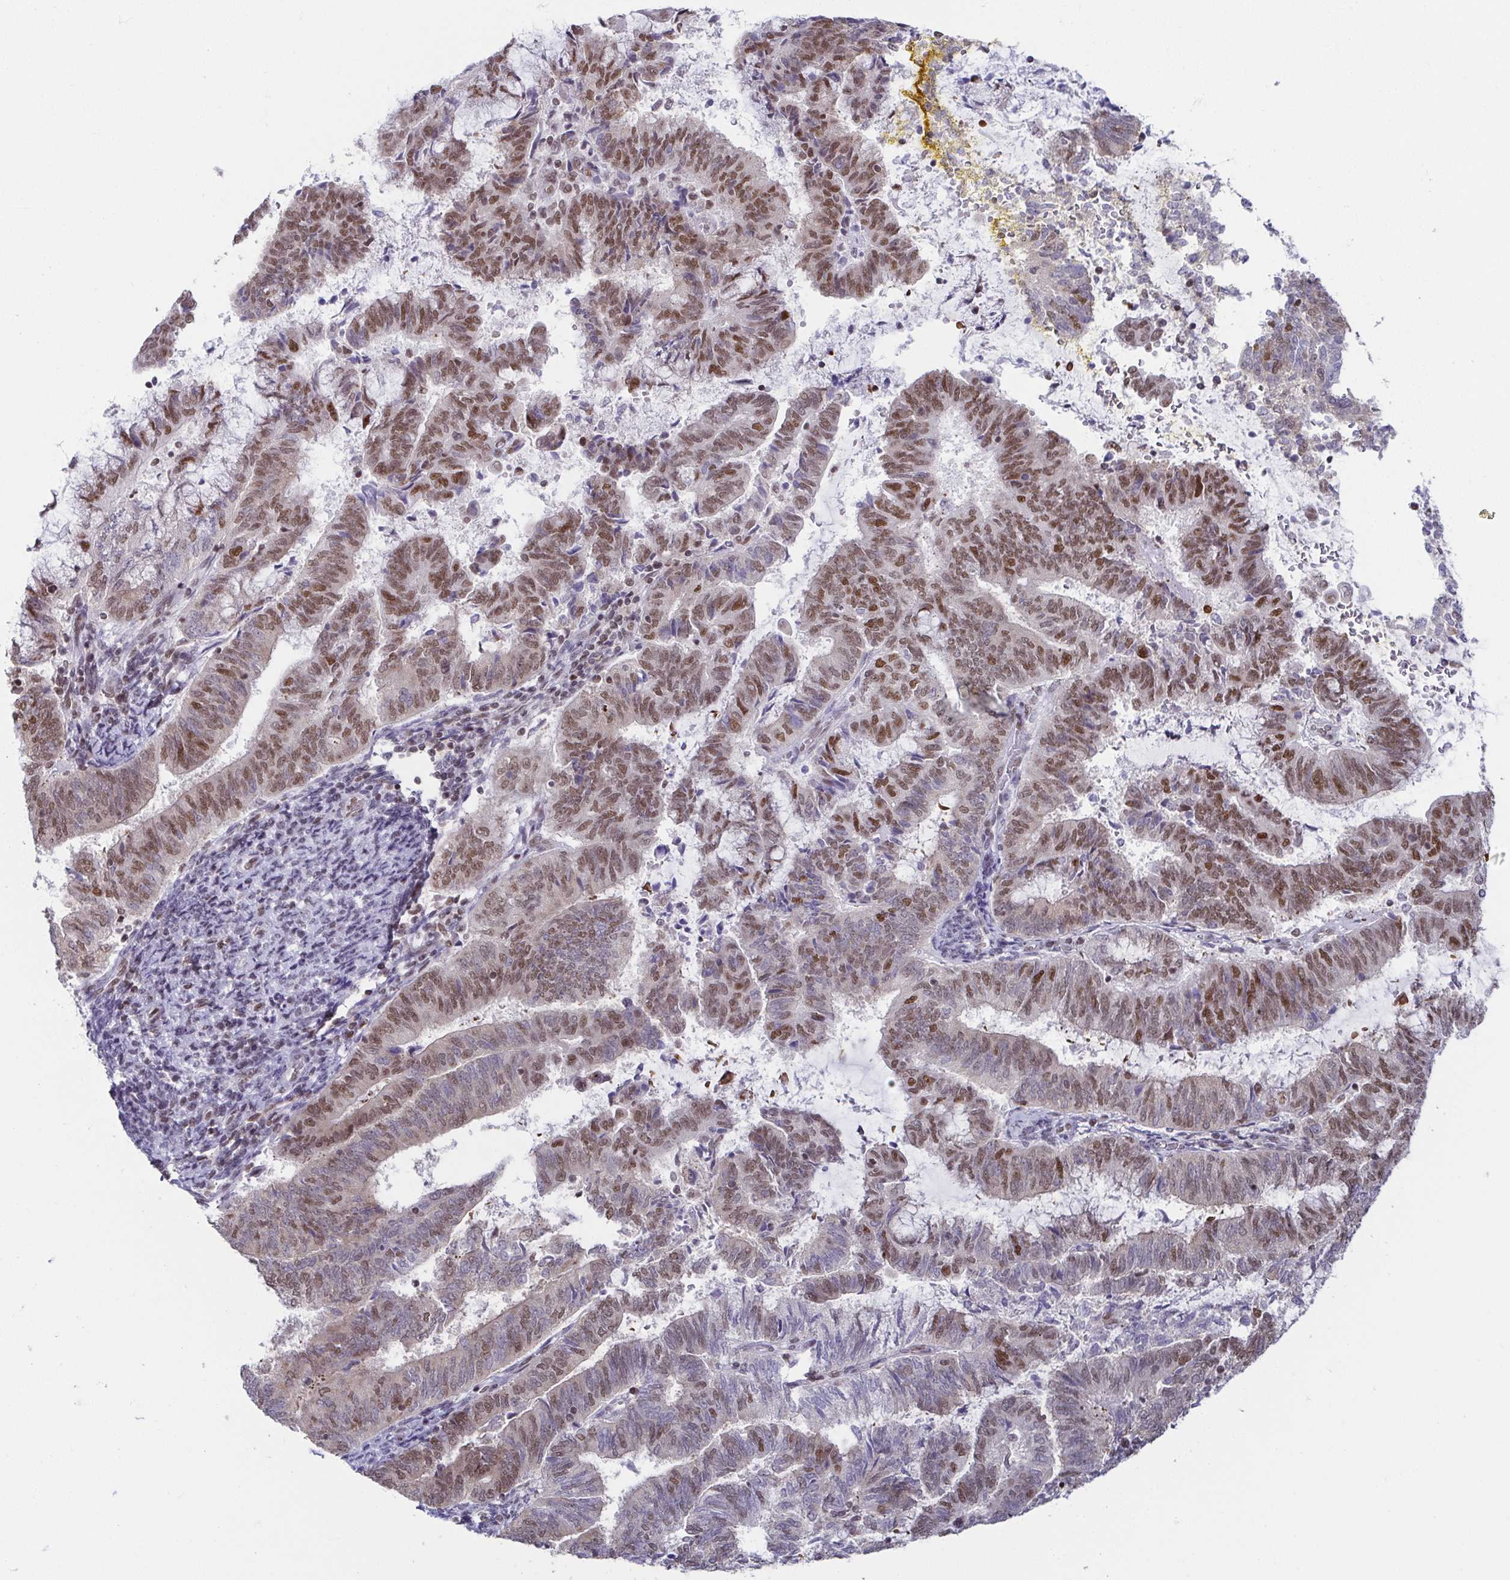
{"staining": {"intensity": "moderate", "quantity": "25%-75%", "location": "nuclear"}, "tissue": "endometrial cancer", "cell_type": "Tumor cells", "image_type": "cancer", "snomed": [{"axis": "morphology", "description": "Adenocarcinoma, NOS"}, {"axis": "topography", "description": "Endometrium"}], "caption": "Immunohistochemical staining of human endometrial cancer shows moderate nuclear protein positivity in approximately 25%-75% of tumor cells. (IHC, brightfield microscopy, high magnification).", "gene": "EWSR1", "patient": {"sex": "female", "age": 65}}